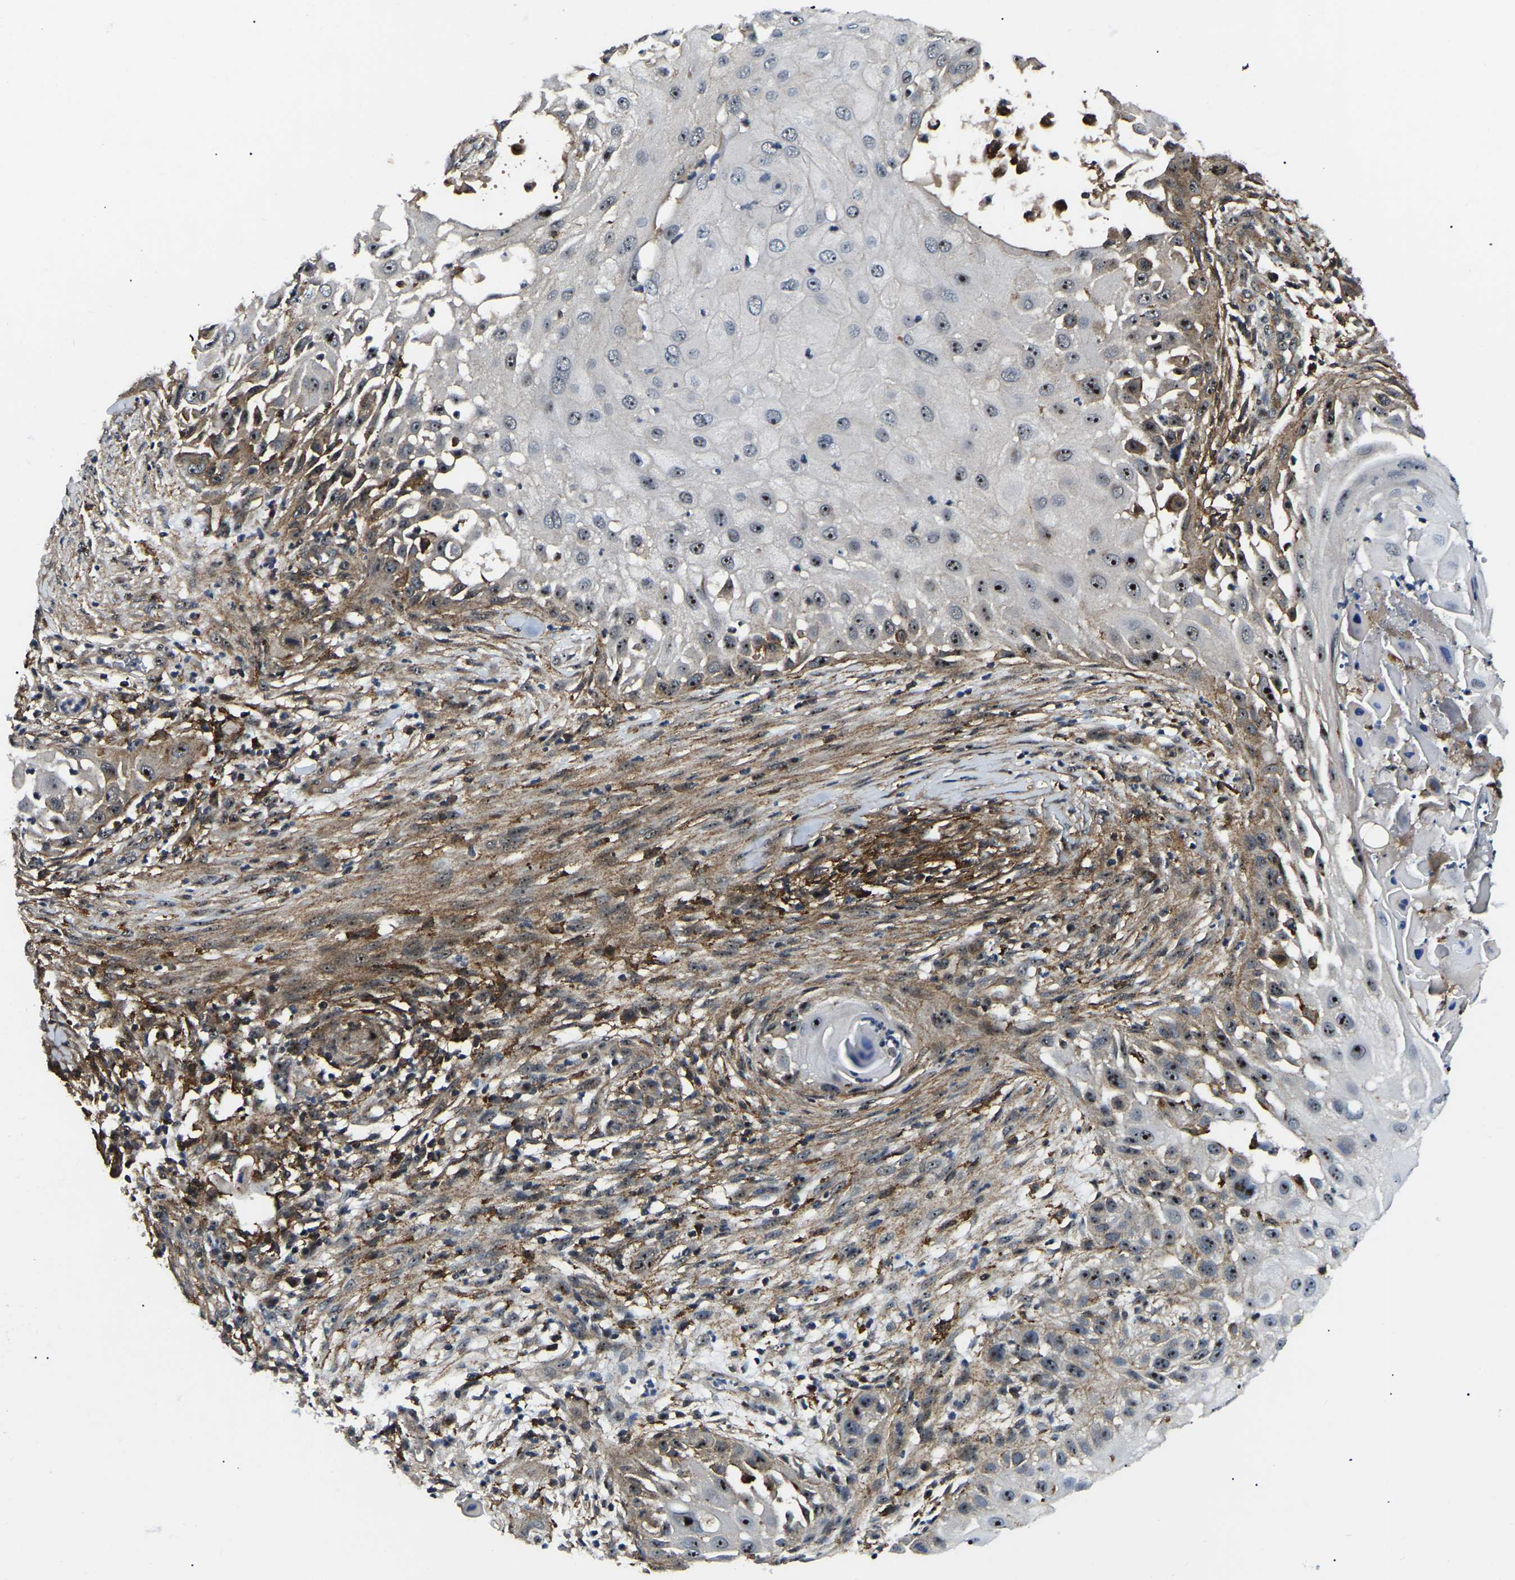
{"staining": {"intensity": "moderate", "quantity": ">75%", "location": "cytoplasmic/membranous,nuclear"}, "tissue": "skin cancer", "cell_type": "Tumor cells", "image_type": "cancer", "snomed": [{"axis": "morphology", "description": "Squamous cell carcinoma, NOS"}, {"axis": "topography", "description": "Skin"}], "caption": "A micrograph showing moderate cytoplasmic/membranous and nuclear expression in about >75% of tumor cells in skin cancer (squamous cell carcinoma), as visualized by brown immunohistochemical staining.", "gene": "RRP1B", "patient": {"sex": "female", "age": 44}}